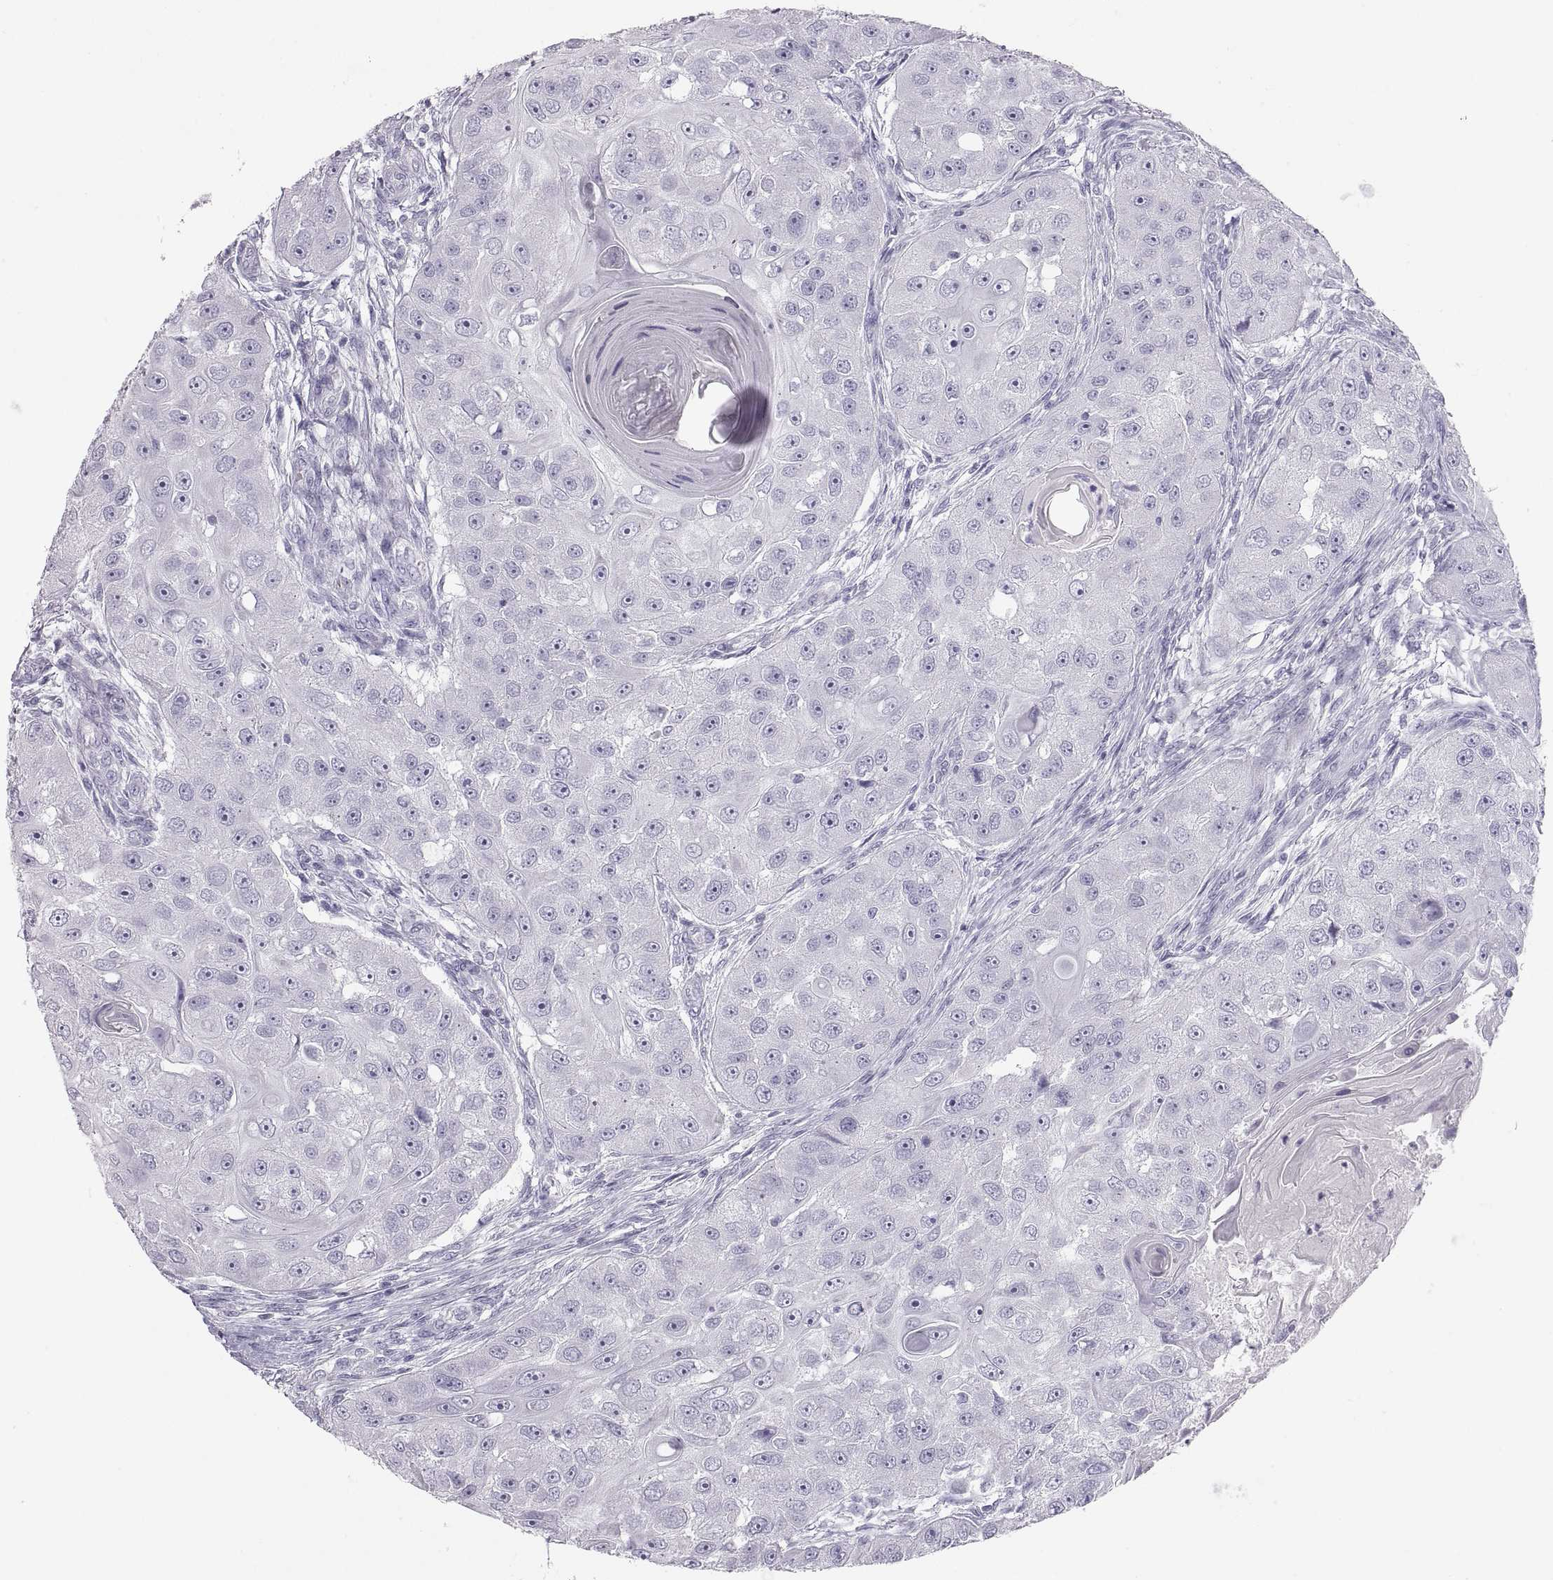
{"staining": {"intensity": "negative", "quantity": "none", "location": "none"}, "tissue": "head and neck cancer", "cell_type": "Tumor cells", "image_type": "cancer", "snomed": [{"axis": "morphology", "description": "Squamous cell carcinoma, NOS"}, {"axis": "topography", "description": "Head-Neck"}], "caption": "High magnification brightfield microscopy of head and neck cancer (squamous cell carcinoma) stained with DAB (brown) and counterstained with hematoxylin (blue): tumor cells show no significant positivity. (Brightfield microscopy of DAB immunohistochemistry at high magnification).", "gene": "SEMG1", "patient": {"sex": "male", "age": 51}}